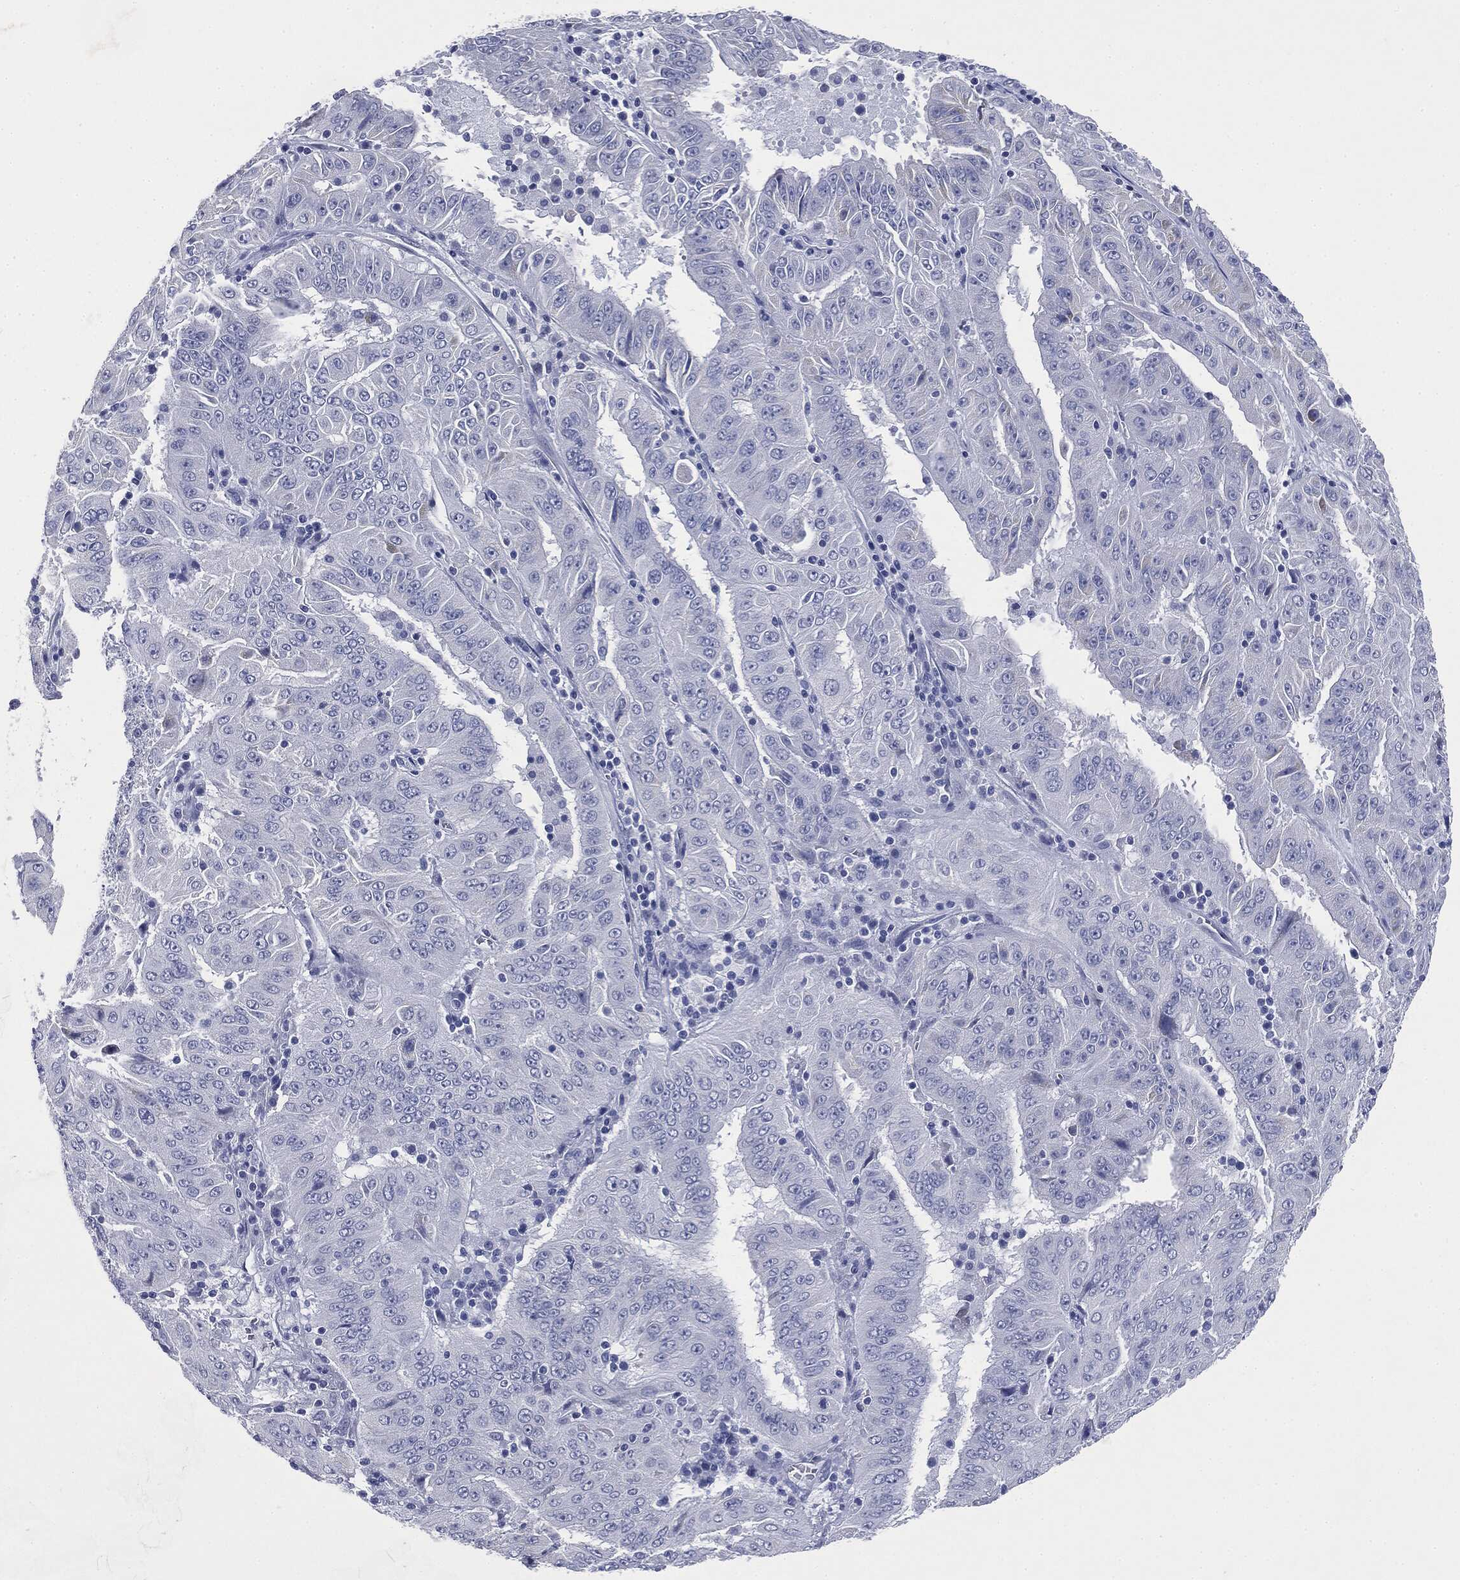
{"staining": {"intensity": "negative", "quantity": "none", "location": "none"}, "tissue": "pancreatic cancer", "cell_type": "Tumor cells", "image_type": "cancer", "snomed": [{"axis": "morphology", "description": "Adenocarcinoma, NOS"}, {"axis": "topography", "description": "Pancreas"}], "caption": "Tumor cells show no significant protein expression in pancreatic adenocarcinoma.", "gene": "ATP2A1", "patient": {"sex": "male", "age": 63}}